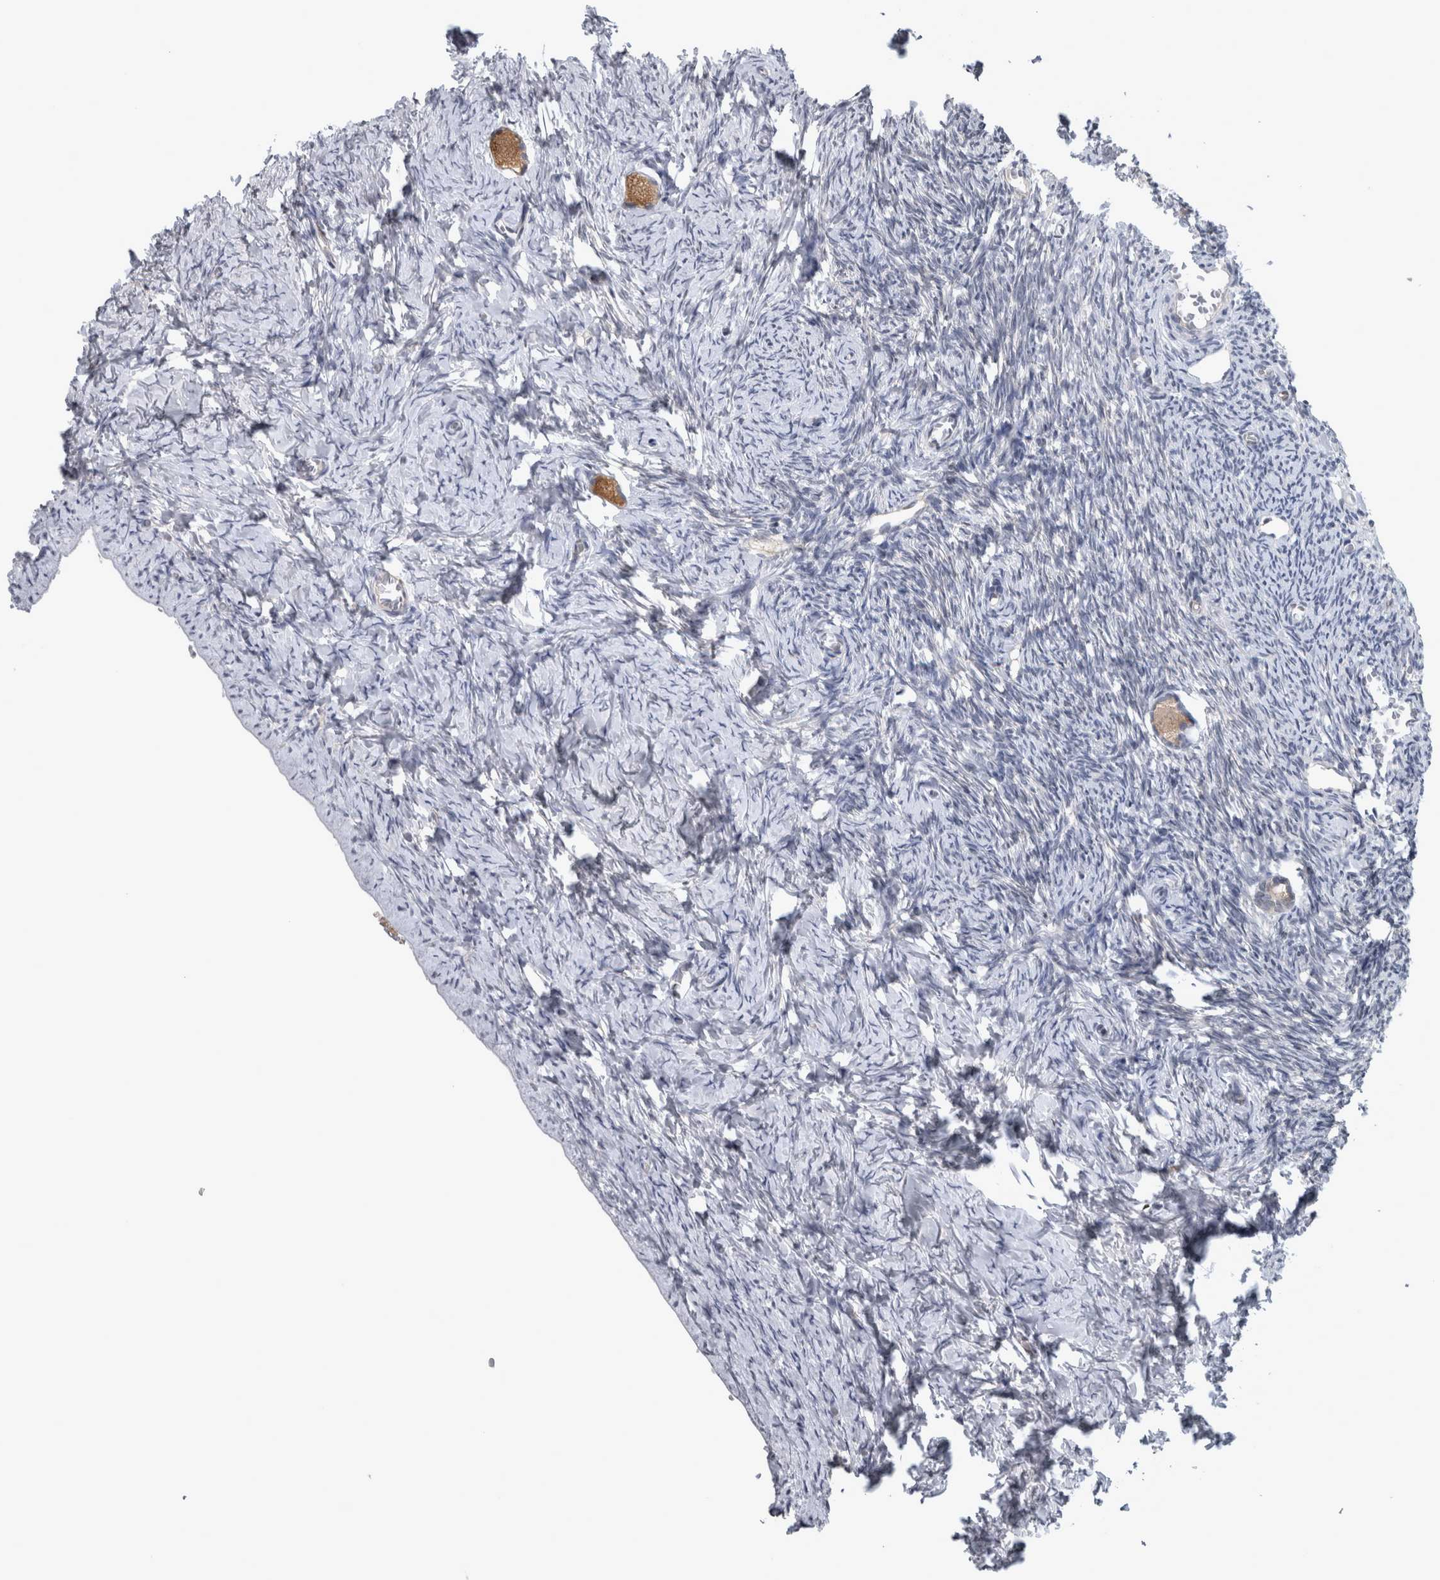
{"staining": {"intensity": "moderate", "quantity": ">75%", "location": "cytoplasmic/membranous"}, "tissue": "ovary", "cell_type": "Follicle cells", "image_type": "normal", "snomed": [{"axis": "morphology", "description": "Normal tissue, NOS"}, {"axis": "topography", "description": "Ovary"}], "caption": "Protein expression by immunohistochemistry (IHC) exhibits moderate cytoplasmic/membranous positivity in approximately >75% of follicle cells in benign ovary. (DAB = brown stain, brightfield microscopy at high magnification).", "gene": "NAPRT", "patient": {"sex": "female", "age": 27}}